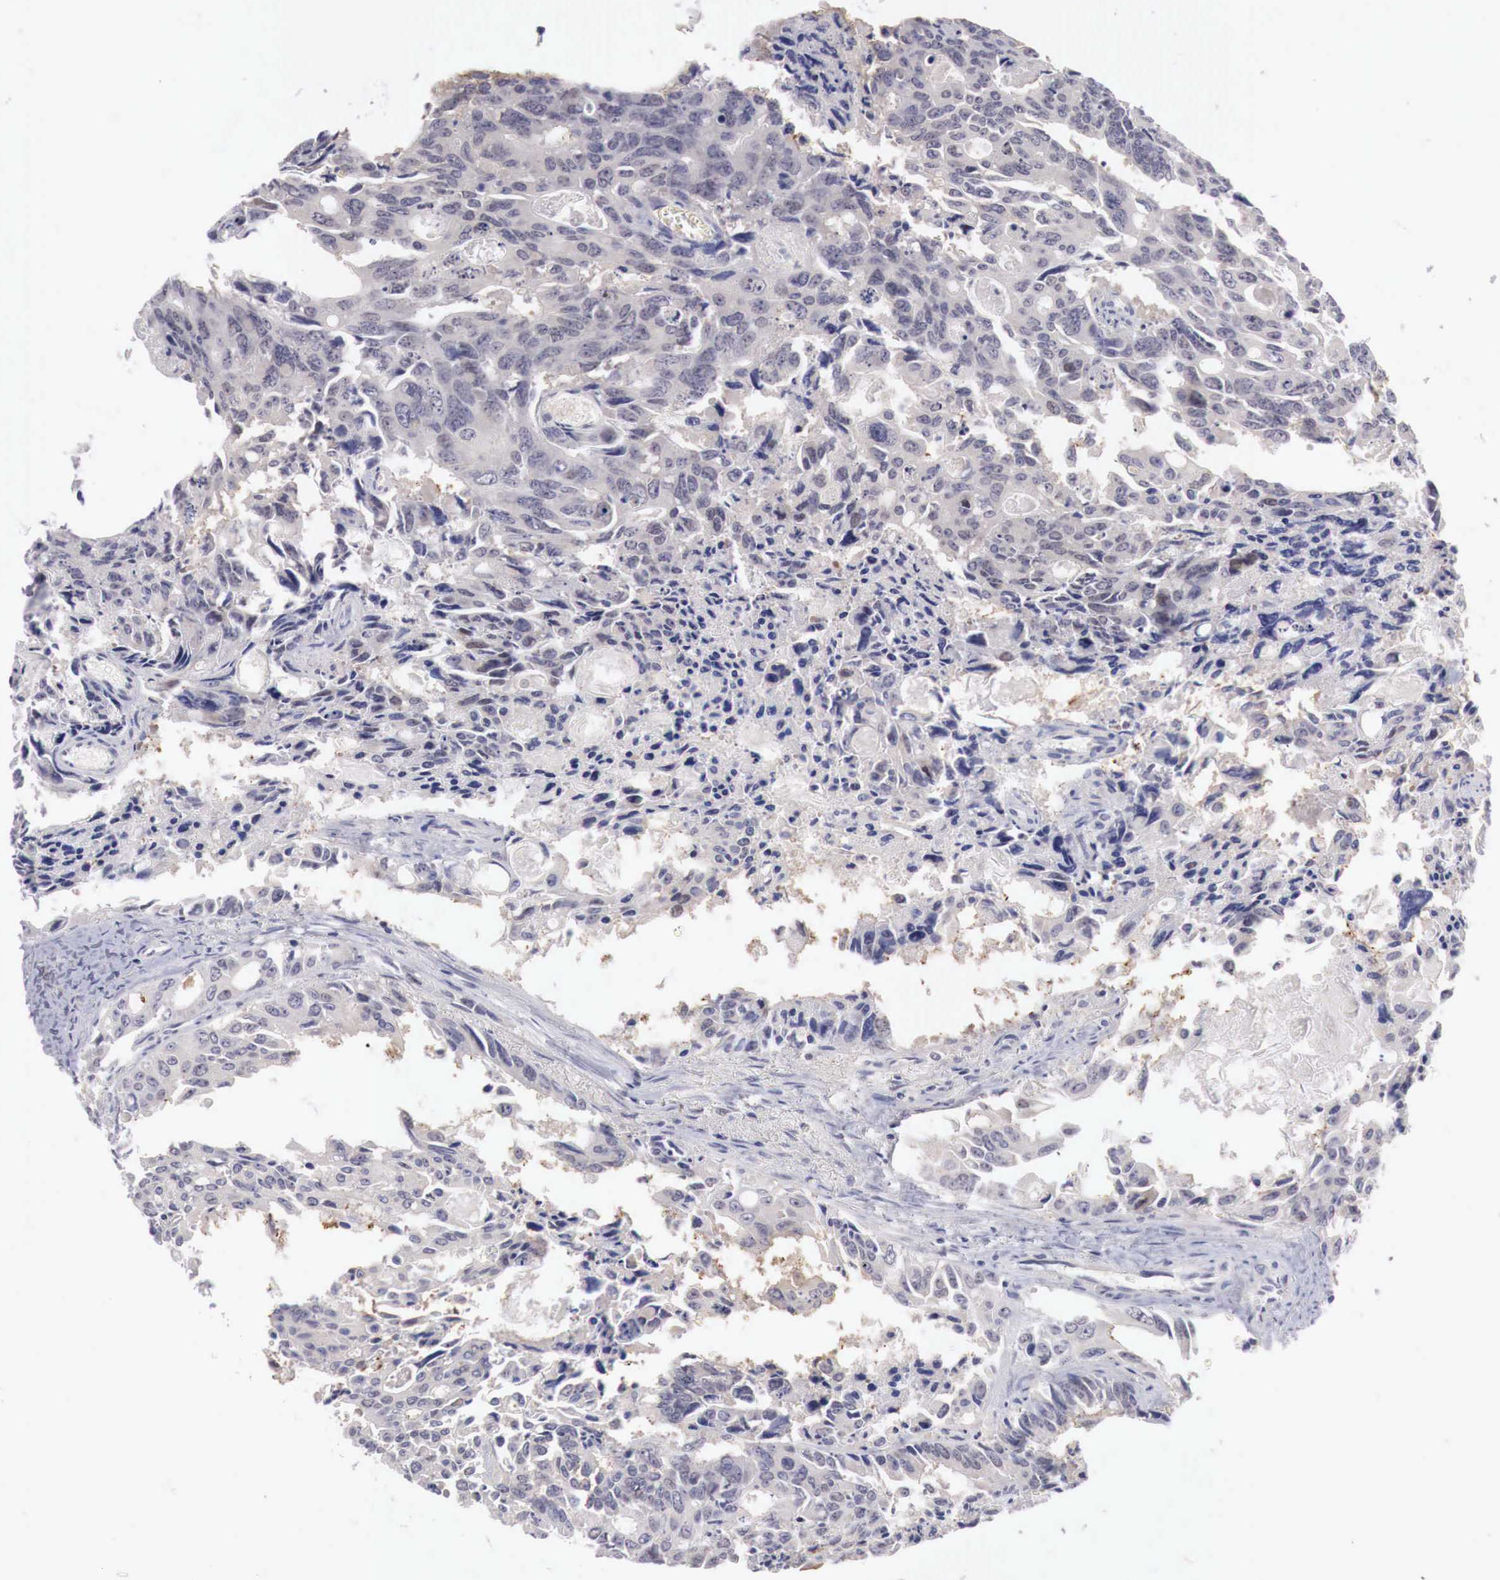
{"staining": {"intensity": "negative", "quantity": "none", "location": "none"}, "tissue": "colorectal cancer", "cell_type": "Tumor cells", "image_type": "cancer", "snomed": [{"axis": "morphology", "description": "Adenocarcinoma, NOS"}, {"axis": "topography", "description": "Rectum"}], "caption": "Tumor cells show no significant staining in colorectal cancer (adenocarcinoma).", "gene": "GATA1", "patient": {"sex": "male", "age": 76}}